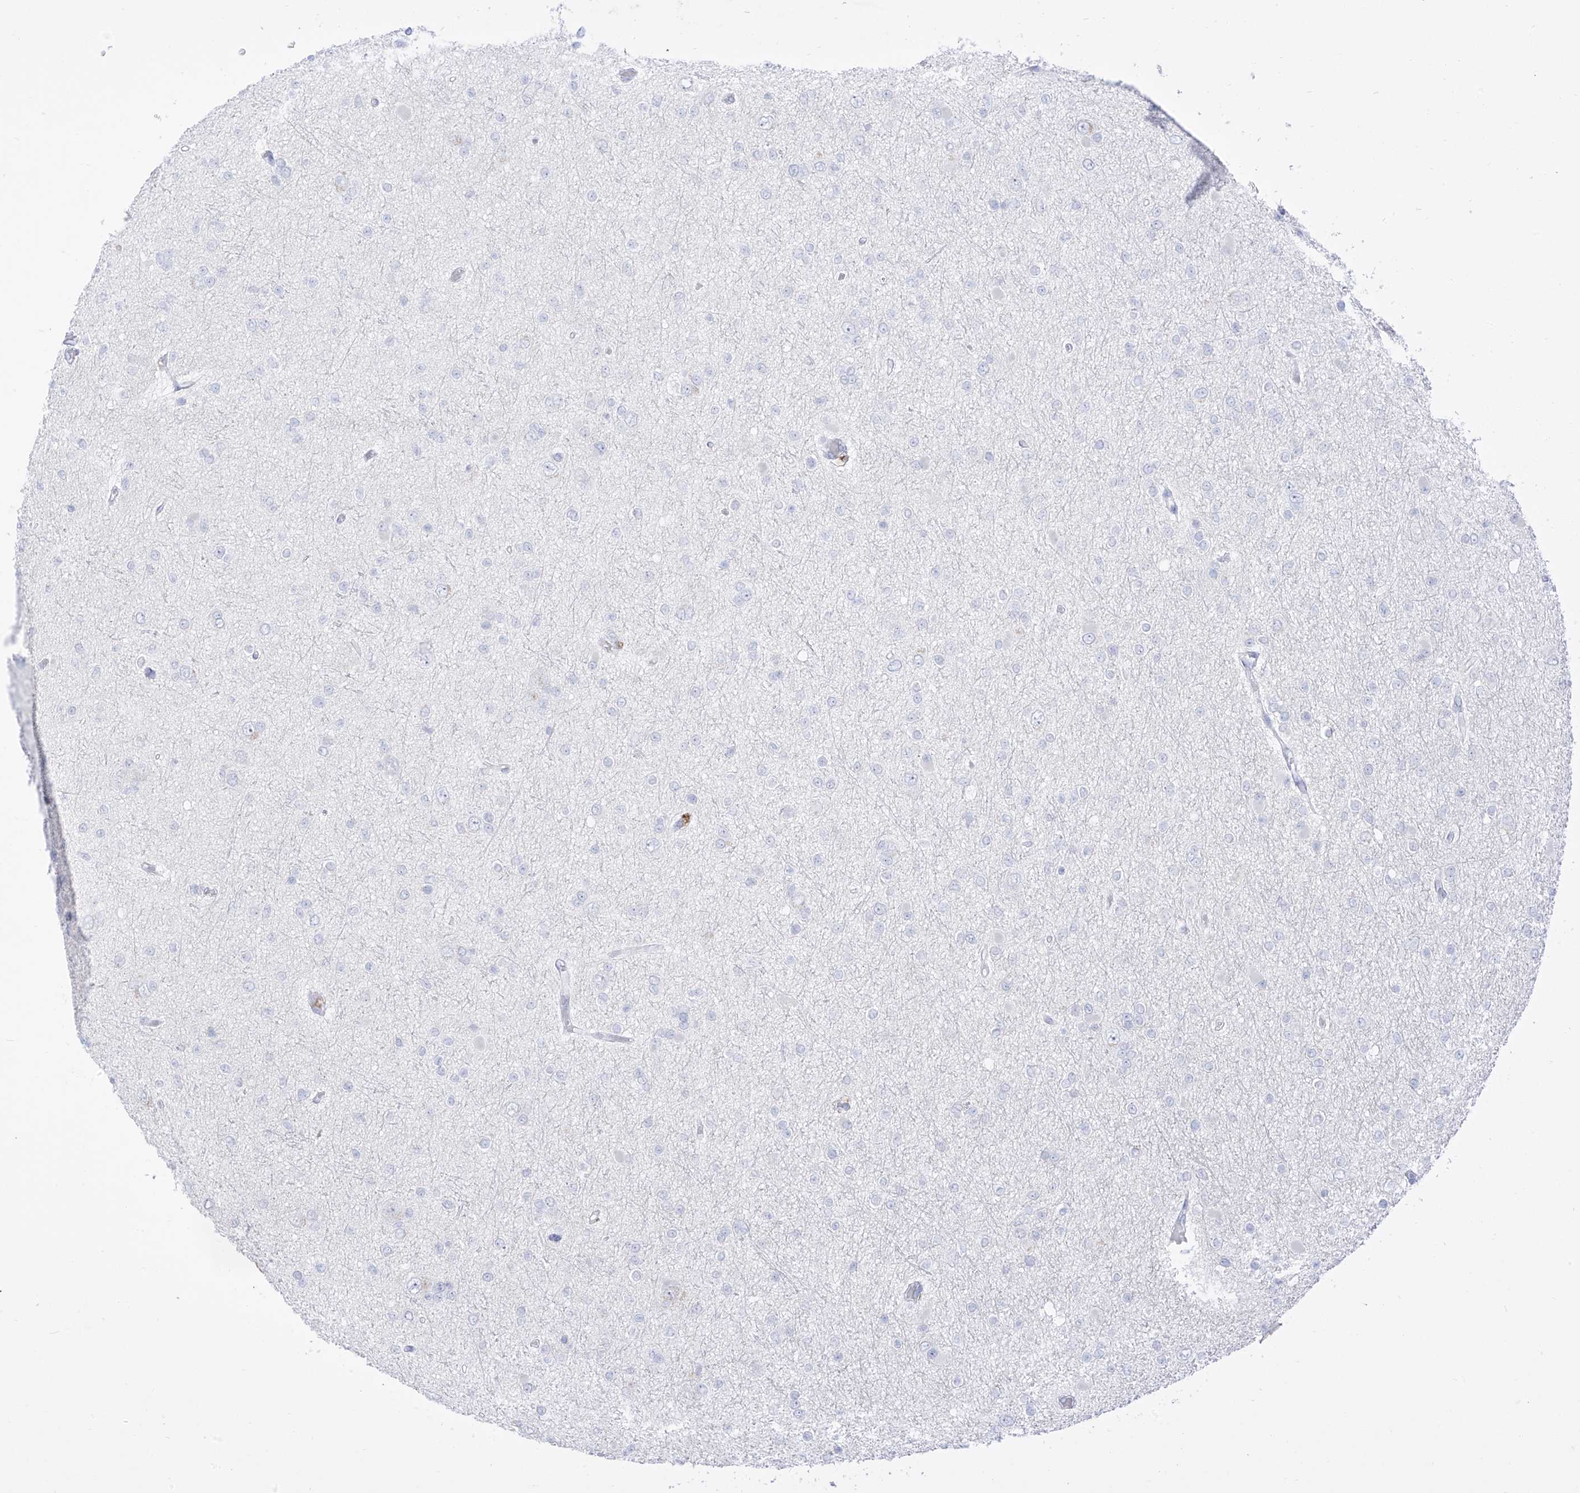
{"staining": {"intensity": "negative", "quantity": "none", "location": "none"}, "tissue": "glioma", "cell_type": "Tumor cells", "image_type": "cancer", "snomed": [{"axis": "morphology", "description": "Glioma, malignant, Low grade"}, {"axis": "topography", "description": "Brain"}], "caption": "The photomicrograph displays no significant expression in tumor cells of glioma.", "gene": "TGM4", "patient": {"sex": "female", "age": 22}}